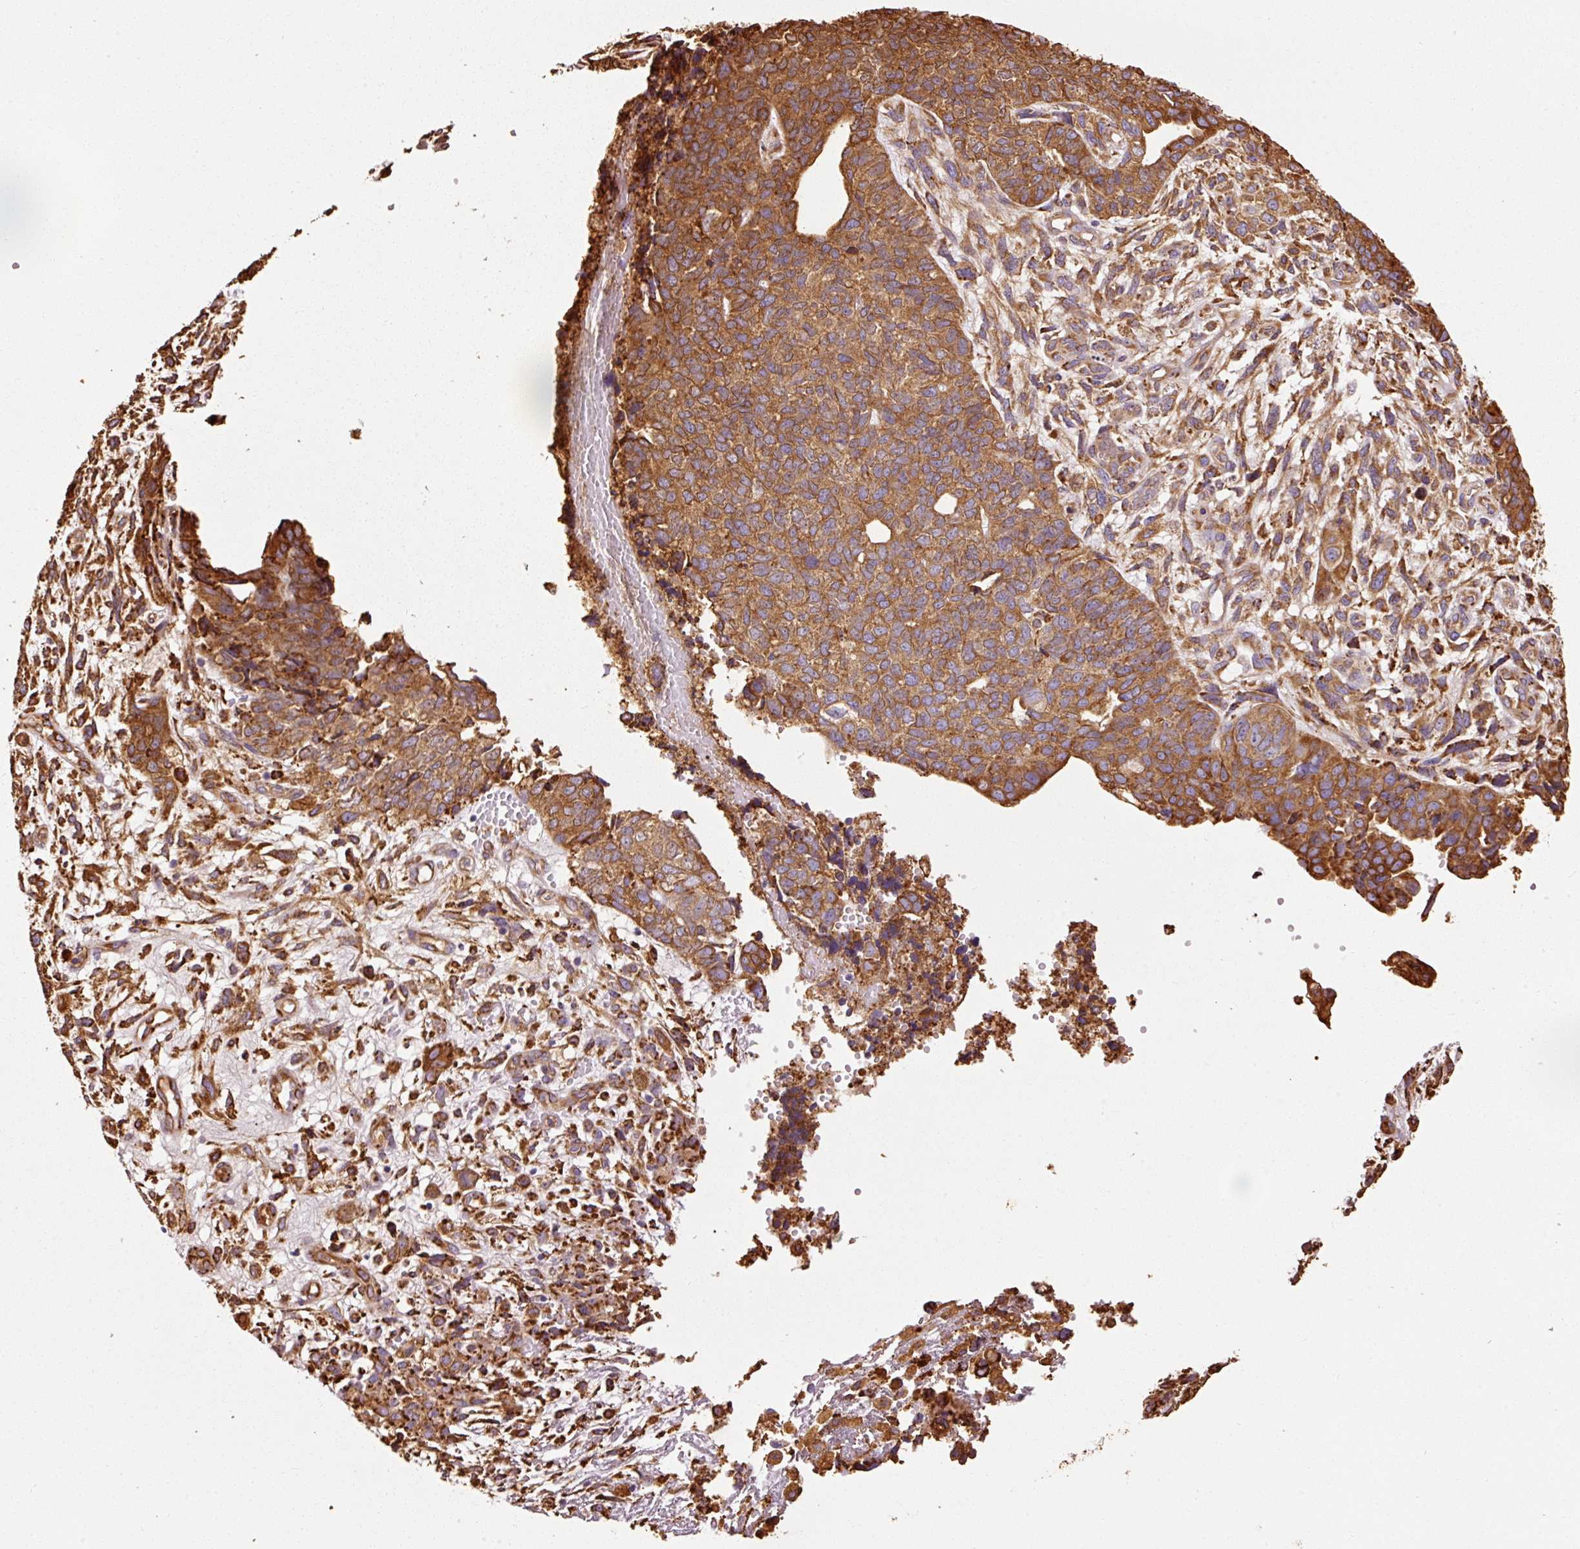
{"staining": {"intensity": "strong", "quantity": ">75%", "location": "cytoplasmic/membranous"}, "tissue": "cervical cancer", "cell_type": "Tumor cells", "image_type": "cancer", "snomed": [{"axis": "morphology", "description": "Squamous cell carcinoma, NOS"}, {"axis": "topography", "description": "Cervix"}], "caption": "Cervical cancer (squamous cell carcinoma) tissue shows strong cytoplasmic/membranous staining in about >75% of tumor cells, visualized by immunohistochemistry.", "gene": "KLC1", "patient": {"sex": "female", "age": 63}}